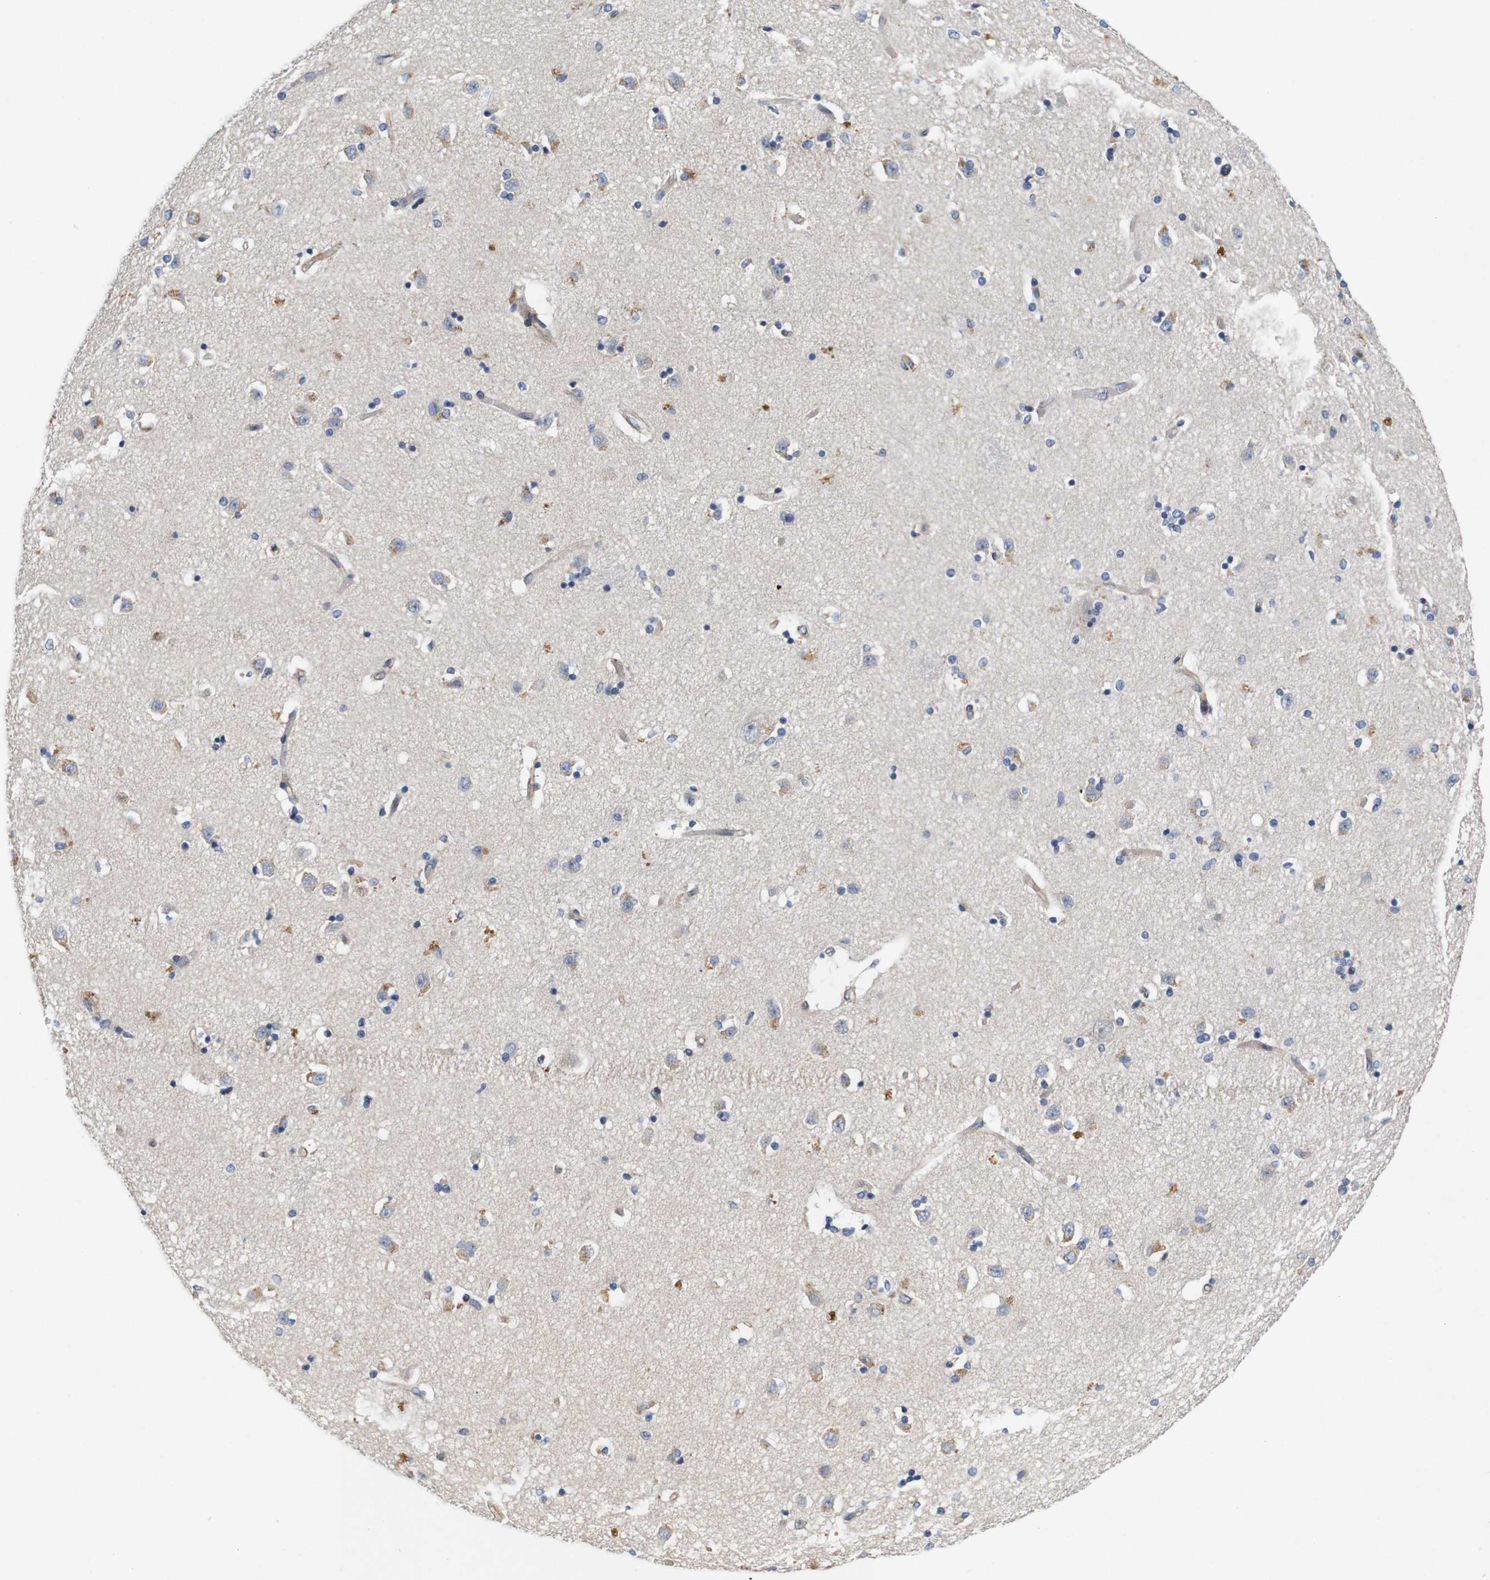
{"staining": {"intensity": "moderate", "quantity": "<25%", "location": "cytoplasmic/membranous"}, "tissue": "caudate", "cell_type": "Glial cells", "image_type": "normal", "snomed": [{"axis": "morphology", "description": "Normal tissue, NOS"}, {"axis": "topography", "description": "Lateral ventricle wall"}], "caption": "A histopathology image showing moderate cytoplasmic/membranous expression in approximately <25% of glial cells in unremarkable caudate, as visualized by brown immunohistochemical staining.", "gene": "CYB561", "patient": {"sex": "female", "age": 54}}